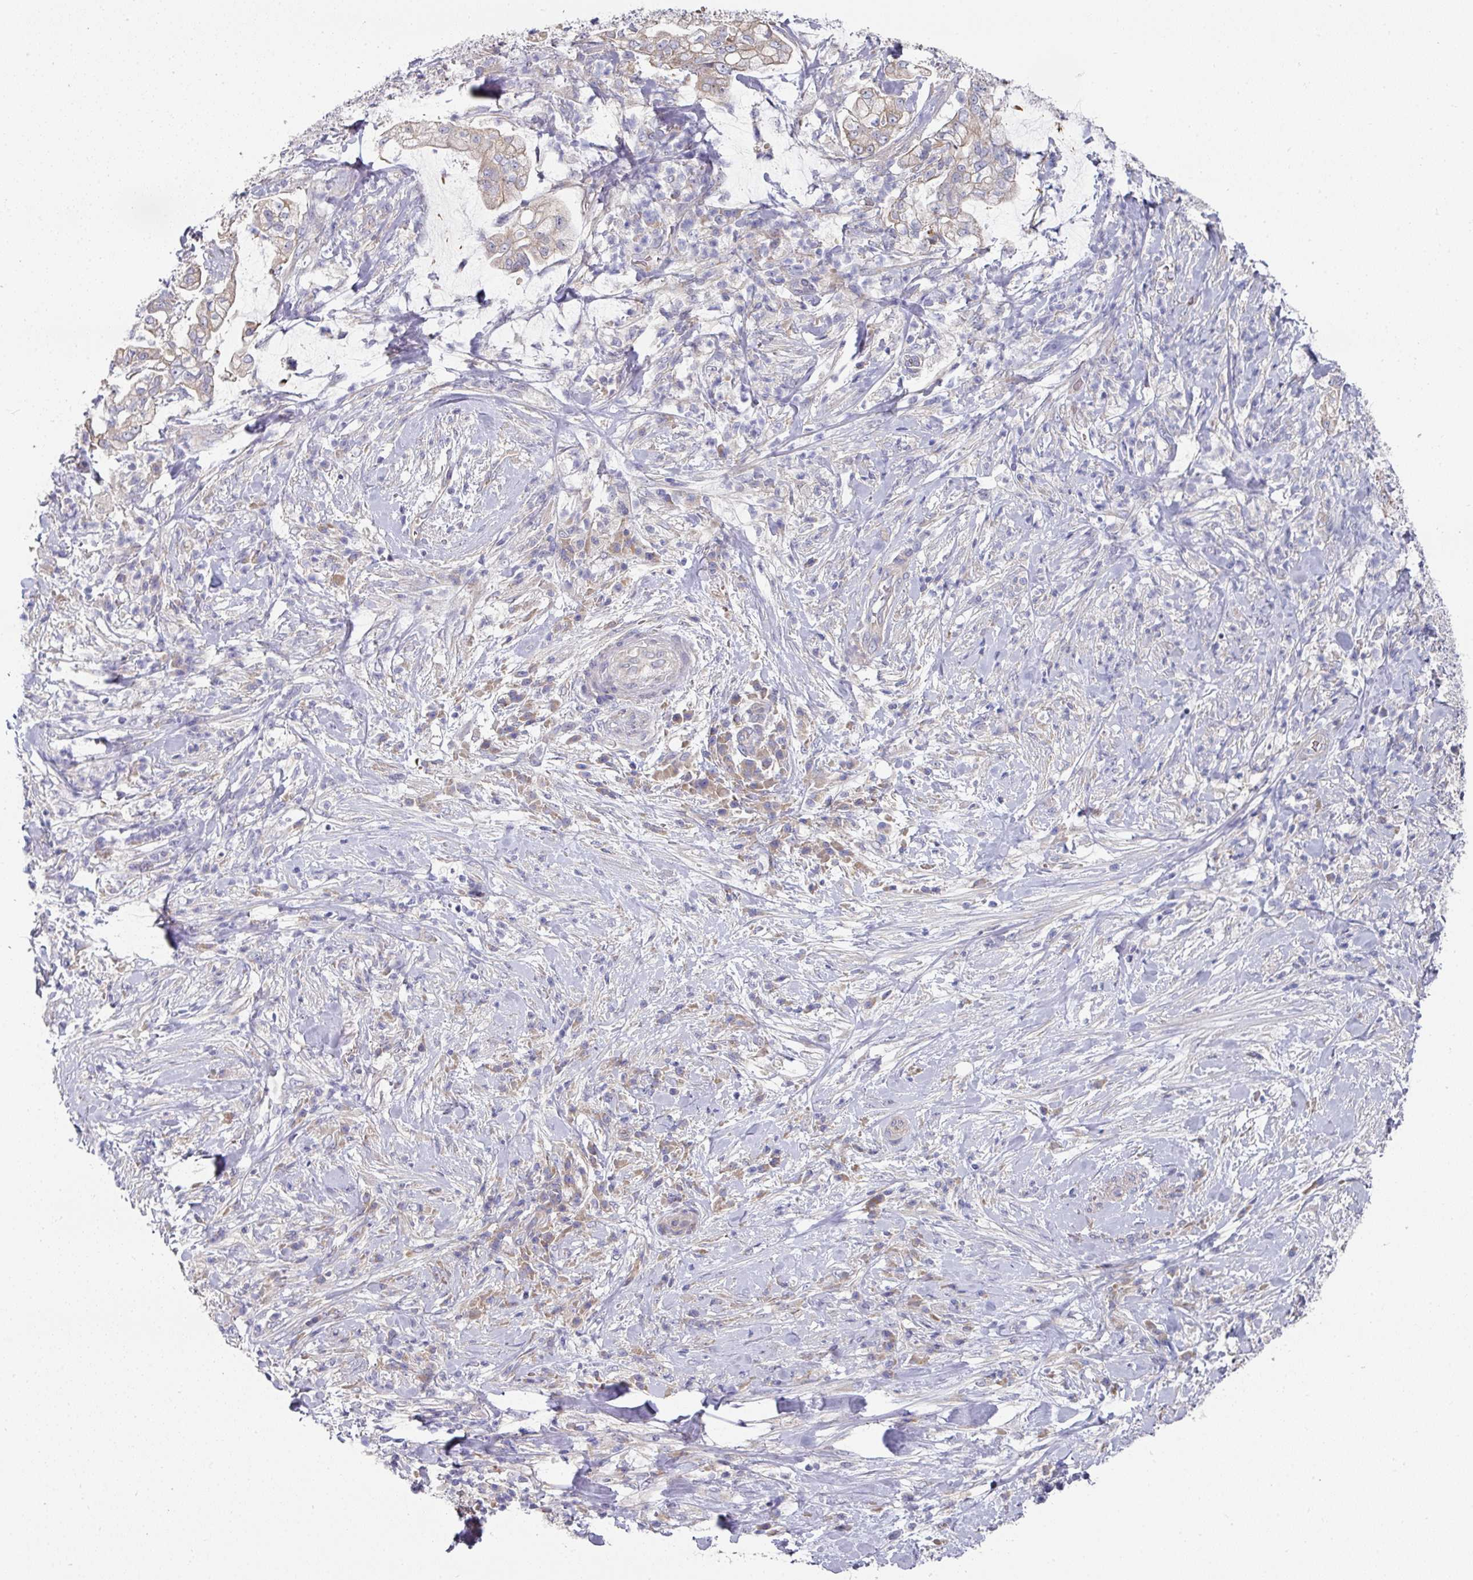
{"staining": {"intensity": "weak", "quantity": "<25%", "location": "cytoplasmic/membranous"}, "tissue": "pancreatic cancer", "cell_type": "Tumor cells", "image_type": "cancer", "snomed": [{"axis": "morphology", "description": "Adenocarcinoma, NOS"}, {"axis": "topography", "description": "Pancreas"}], "caption": "Immunohistochemistry histopathology image of human pancreatic adenocarcinoma stained for a protein (brown), which demonstrates no positivity in tumor cells.", "gene": "PYROXD2", "patient": {"sex": "female", "age": 69}}